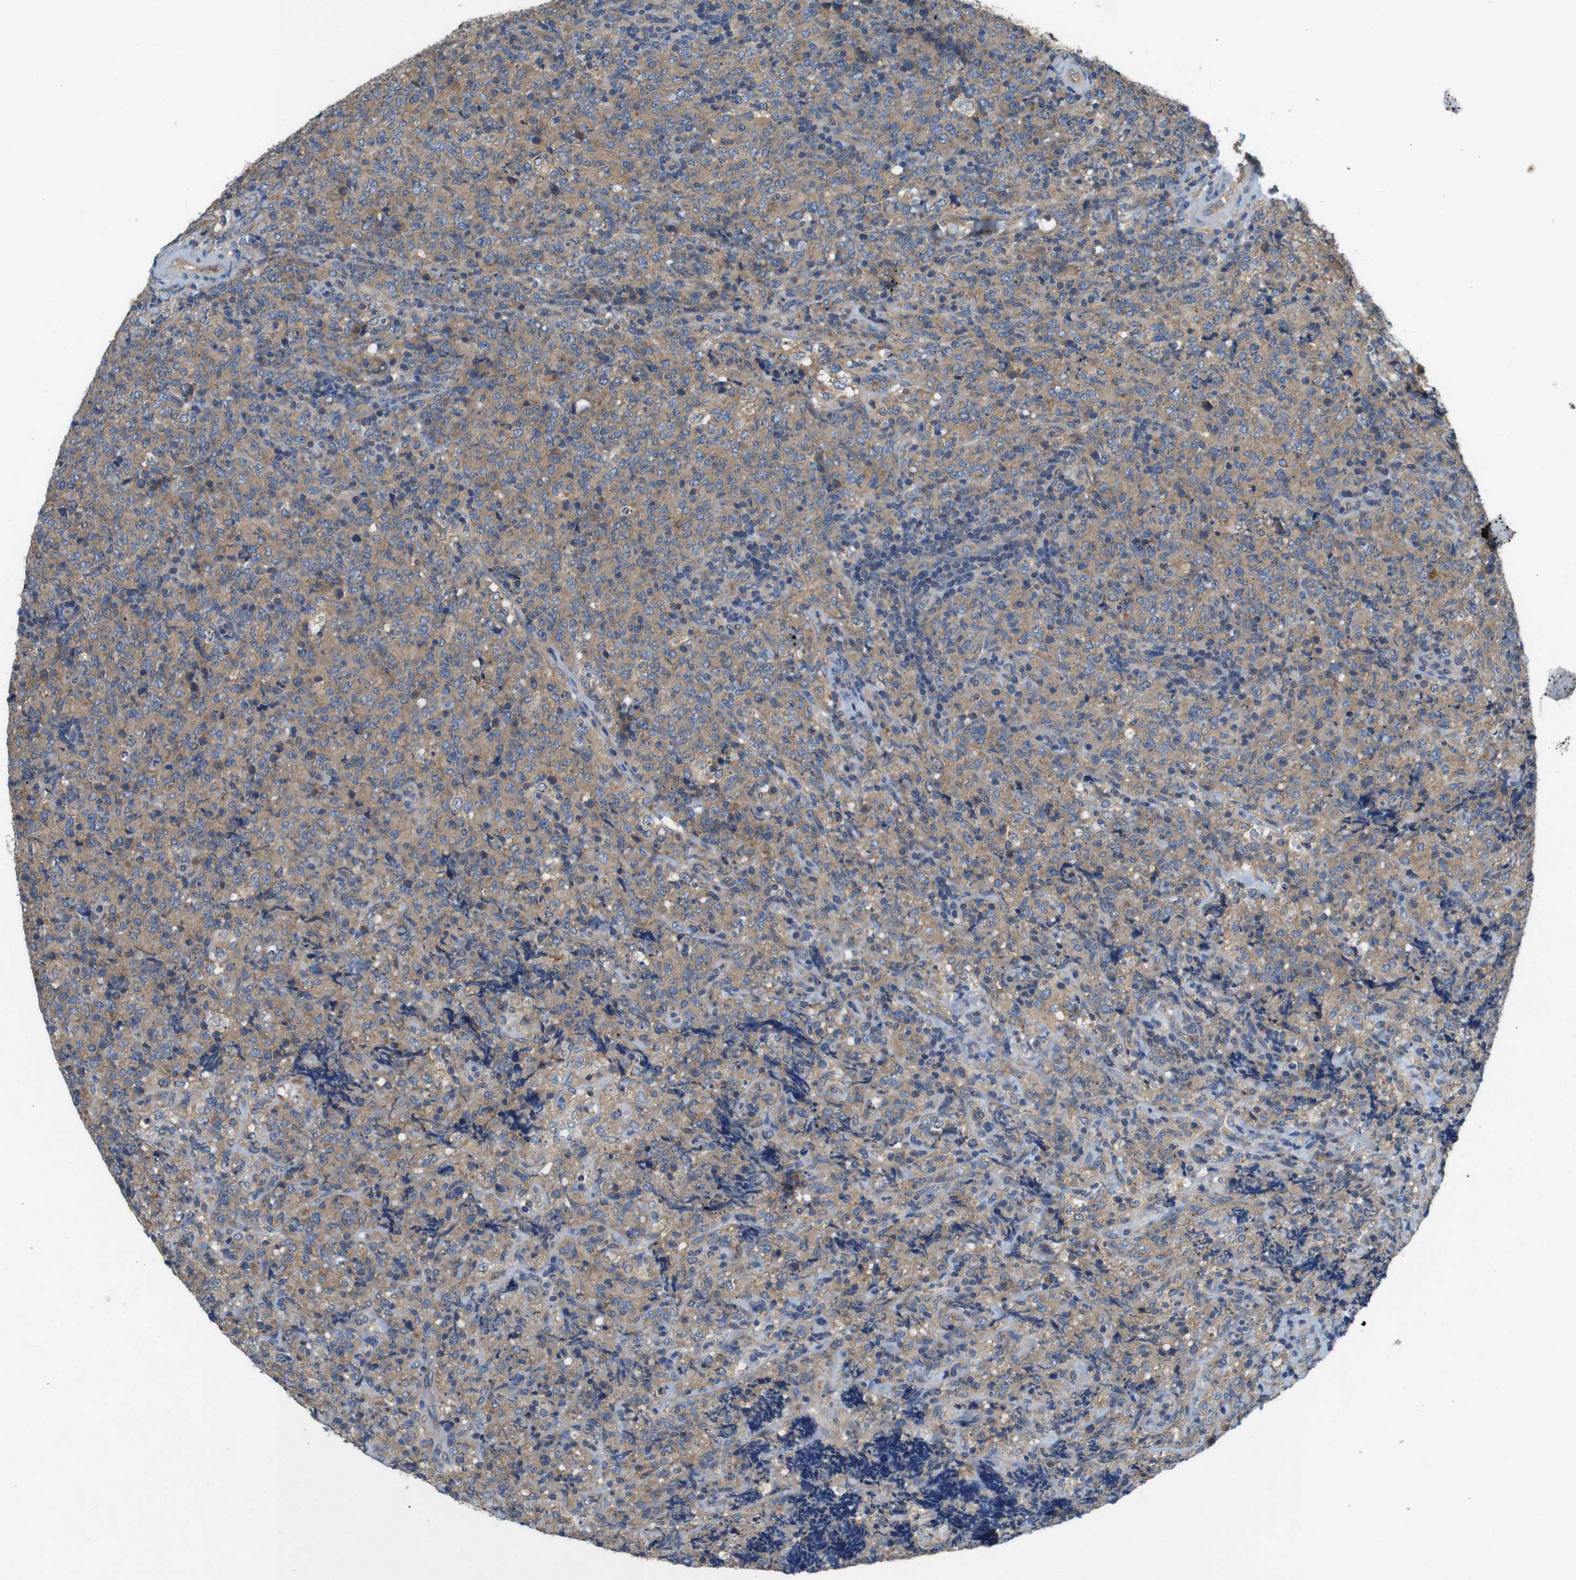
{"staining": {"intensity": "moderate", "quantity": ">75%", "location": "cytoplasmic/membranous"}, "tissue": "lymphoma", "cell_type": "Tumor cells", "image_type": "cancer", "snomed": [{"axis": "morphology", "description": "Malignant lymphoma, non-Hodgkin's type, High grade"}, {"axis": "topography", "description": "Tonsil"}], "caption": "Immunohistochemical staining of high-grade malignant lymphoma, non-Hodgkin's type reveals medium levels of moderate cytoplasmic/membranous protein positivity in about >75% of tumor cells.", "gene": "DCTN1", "patient": {"sex": "female", "age": 36}}